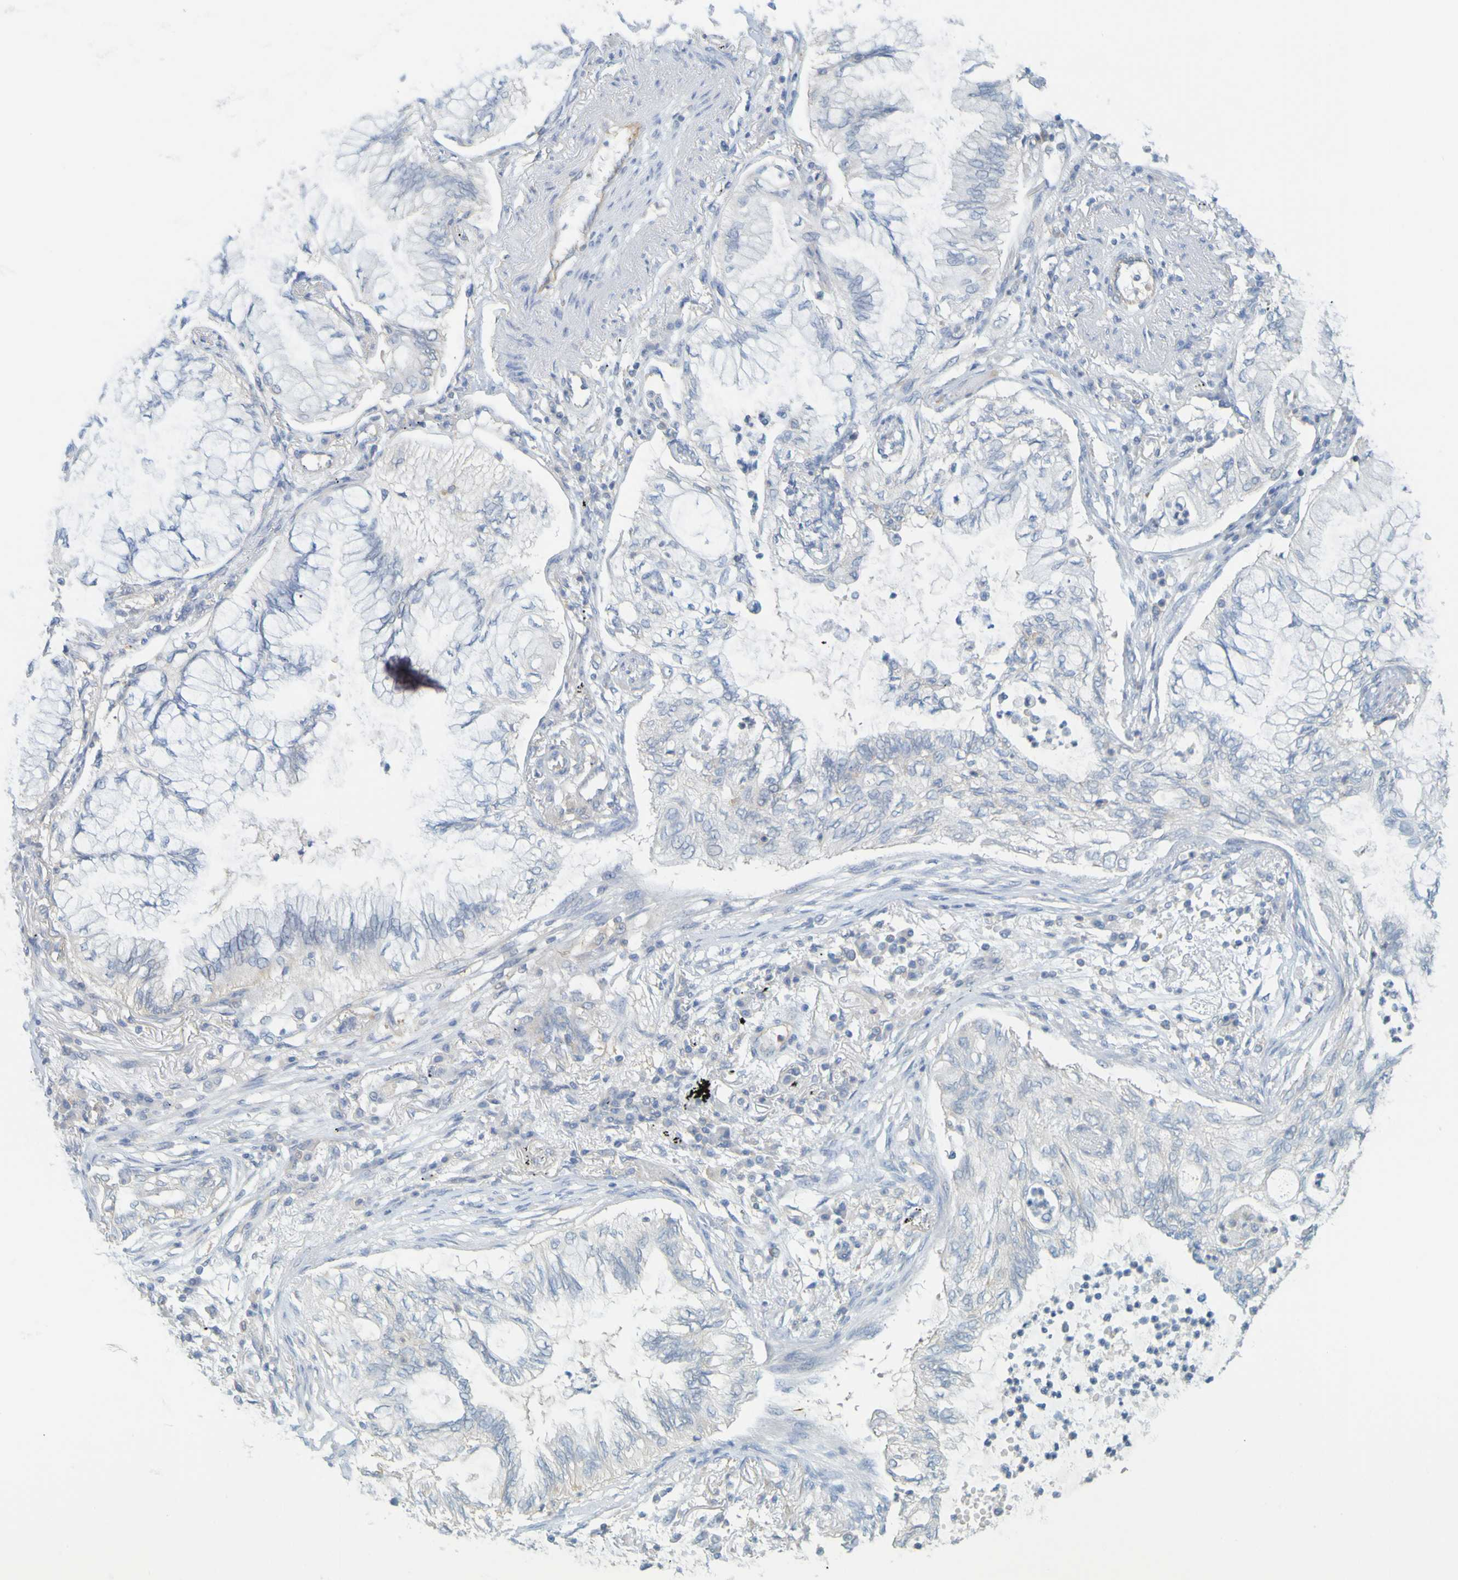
{"staining": {"intensity": "negative", "quantity": "none", "location": "none"}, "tissue": "lung cancer", "cell_type": "Tumor cells", "image_type": "cancer", "snomed": [{"axis": "morphology", "description": "Normal tissue, NOS"}, {"axis": "morphology", "description": "Adenocarcinoma, NOS"}, {"axis": "topography", "description": "Bronchus"}, {"axis": "topography", "description": "Lung"}], "caption": "An IHC micrograph of lung cancer (adenocarcinoma) is shown. There is no staining in tumor cells of lung cancer (adenocarcinoma).", "gene": "APPL1", "patient": {"sex": "female", "age": 70}}